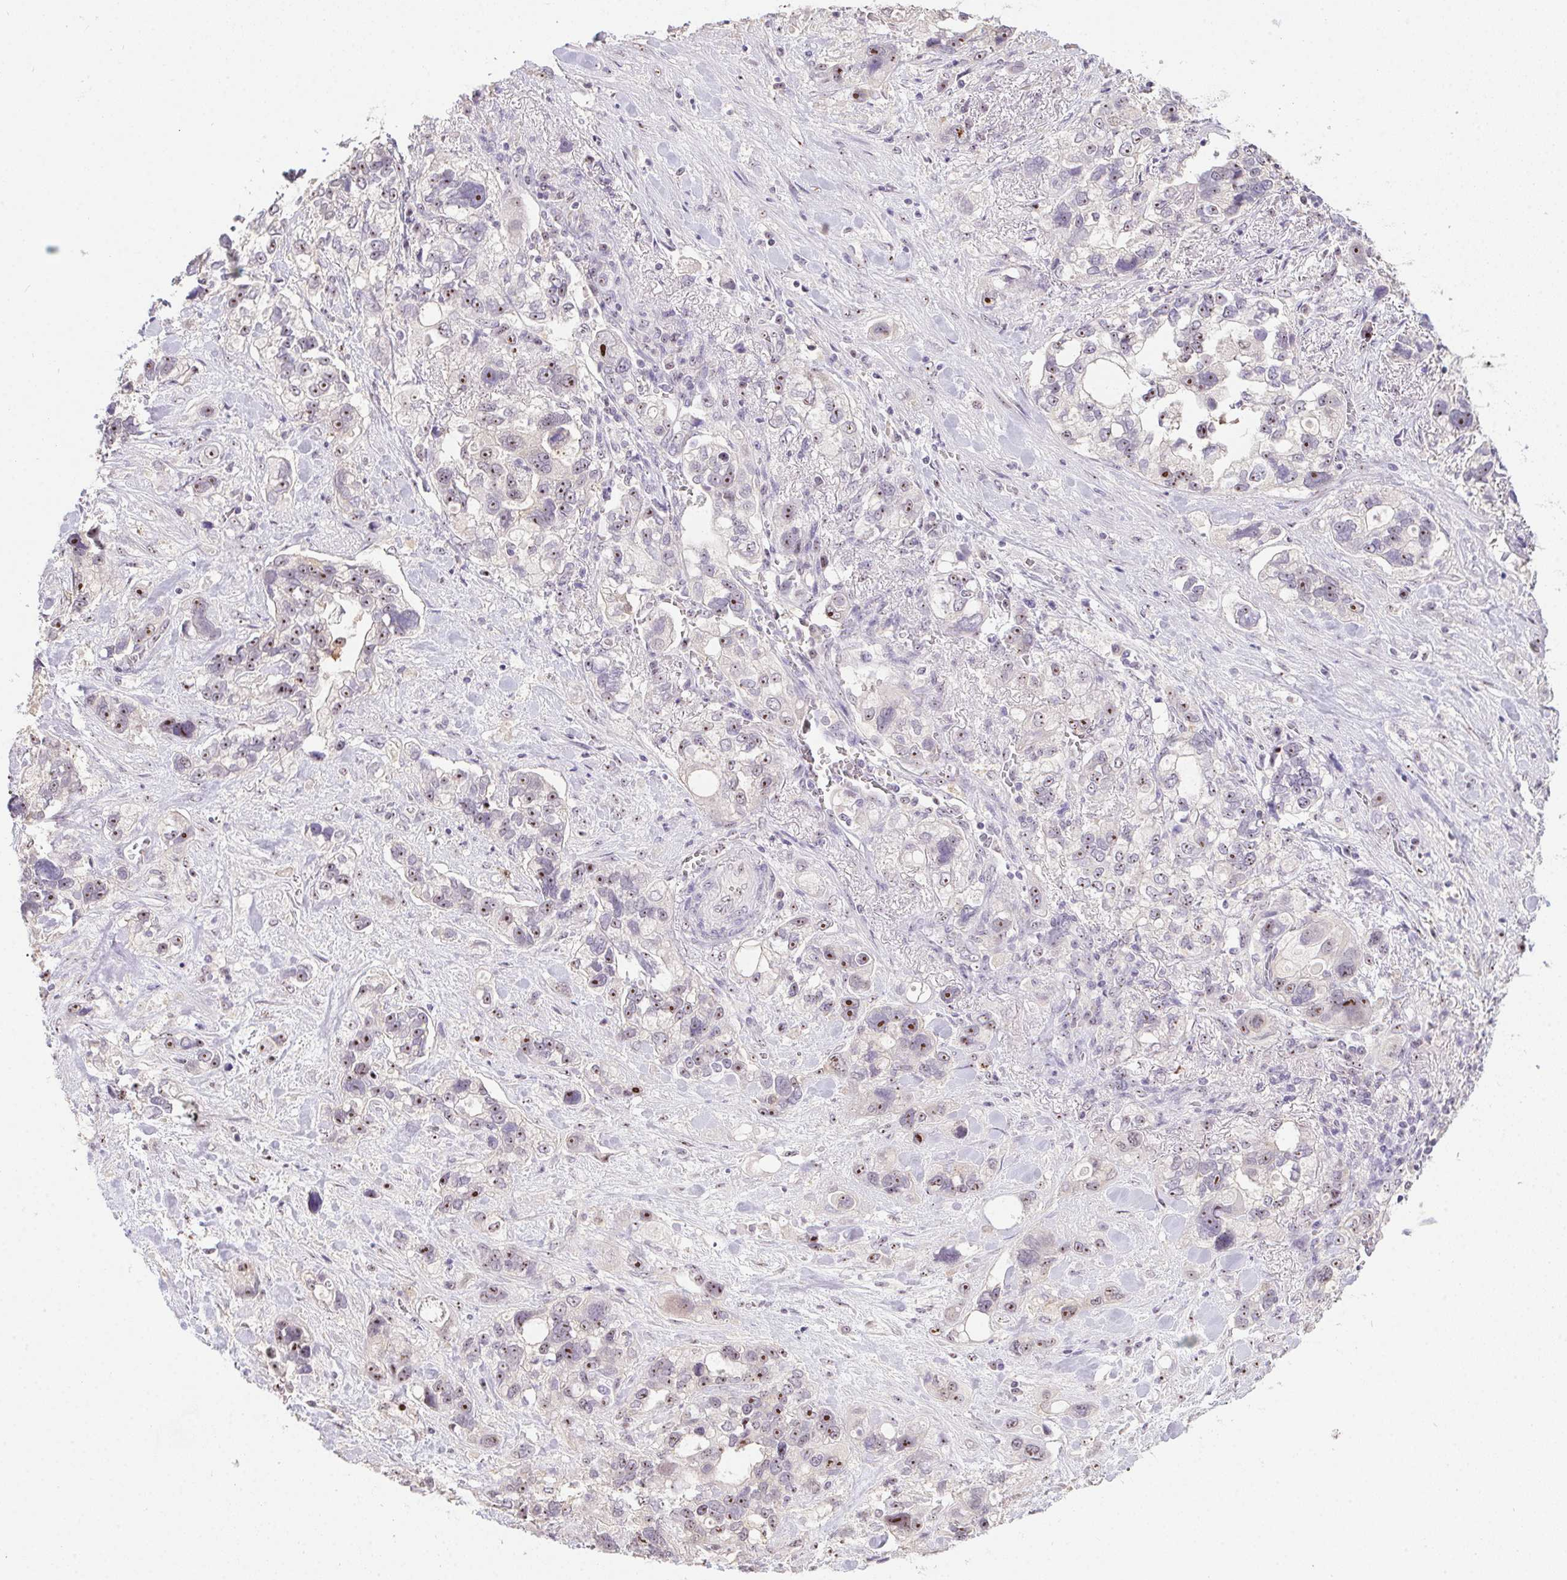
{"staining": {"intensity": "moderate", "quantity": "25%-75%", "location": "nuclear"}, "tissue": "stomach cancer", "cell_type": "Tumor cells", "image_type": "cancer", "snomed": [{"axis": "morphology", "description": "Adenocarcinoma, NOS"}, {"axis": "topography", "description": "Stomach, upper"}], "caption": "Human stomach adenocarcinoma stained for a protein (brown) exhibits moderate nuclear positive positivity in about 25%-75% of tumor cells.", "gene": "BATF2", "patient": {"sex": "female", "age": 81}}